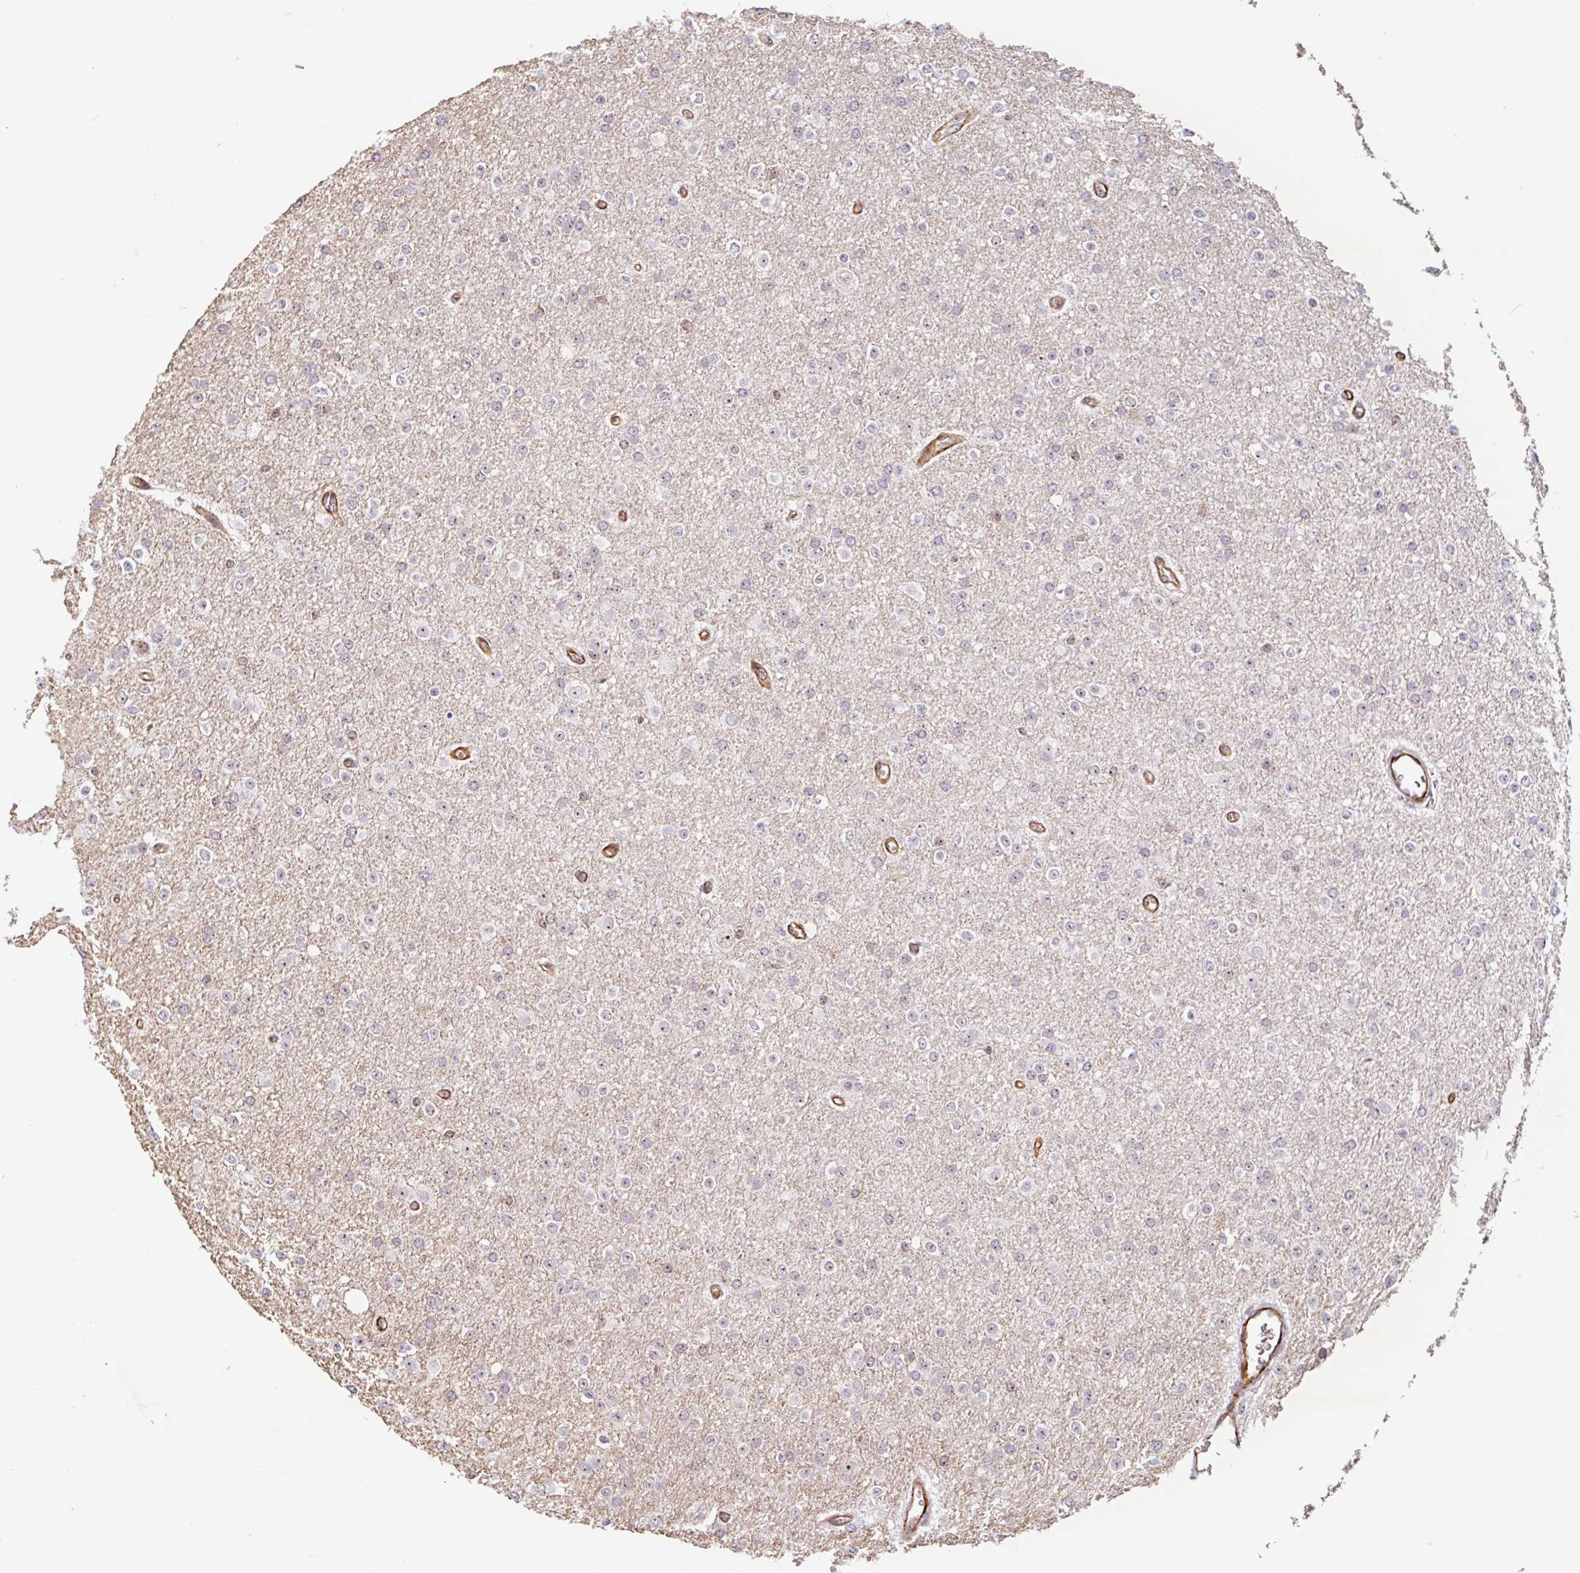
{"staining": {"intensity": "moderate", "quantity": "<25%", "location": "nuclear"}, "tissue": "glioma", "cell_type": "Tumor cells", "image_type": "cancer", "snomed": [{"axis": "morphology", "description": "Glioma, malignant, Low grade"}, {"axis": "topography", "description": "Brain"}], "caption": "Glioma was stained to show a protein in brown. There is low levels of moderate nuclear staining in about <25% of tumor cells.", "gene": "ZNF689", "patient": {"sex": "female", "age": 34}}